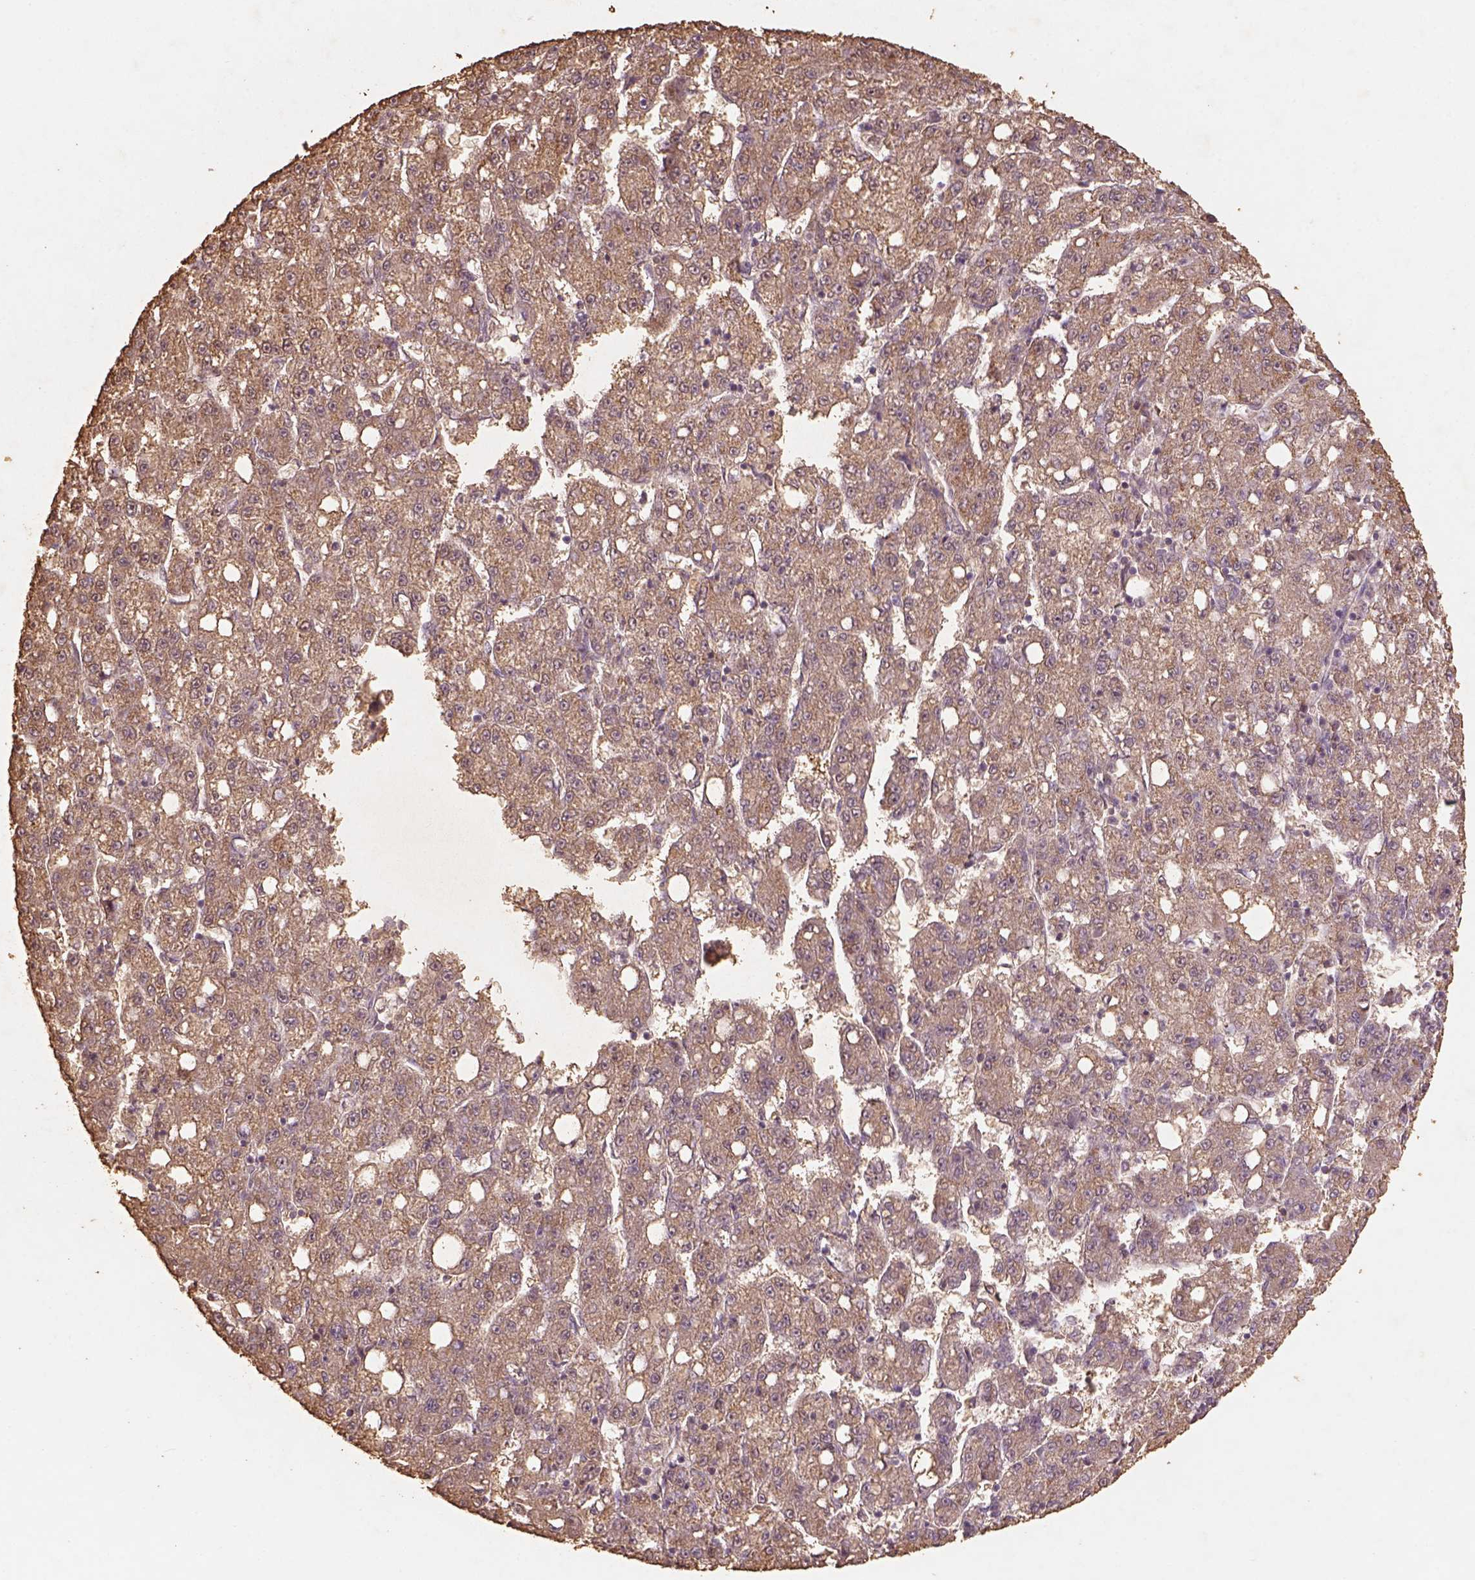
{"staining": {"intensity": "moderate", "quantity": ">75%", "location": "cytoplasmic/membranous"}, "tissue": "liver cancer", "cell_type": "Tumor cells", "image_type": "cancer", "snomed": [{"axis": "morphology", "description": "Carcinoma, Hepatocellular, NOS"}, {"axis": "topography", "description": "Liver"}], "caption": "Liver cancer (hepatocellular carcinoma) tissue shows moderate cytoplasmic/membranous expression in about >75% of tumor cells", "gene": "AP2B1", "patient": {"sex": "female", "age": 65}}